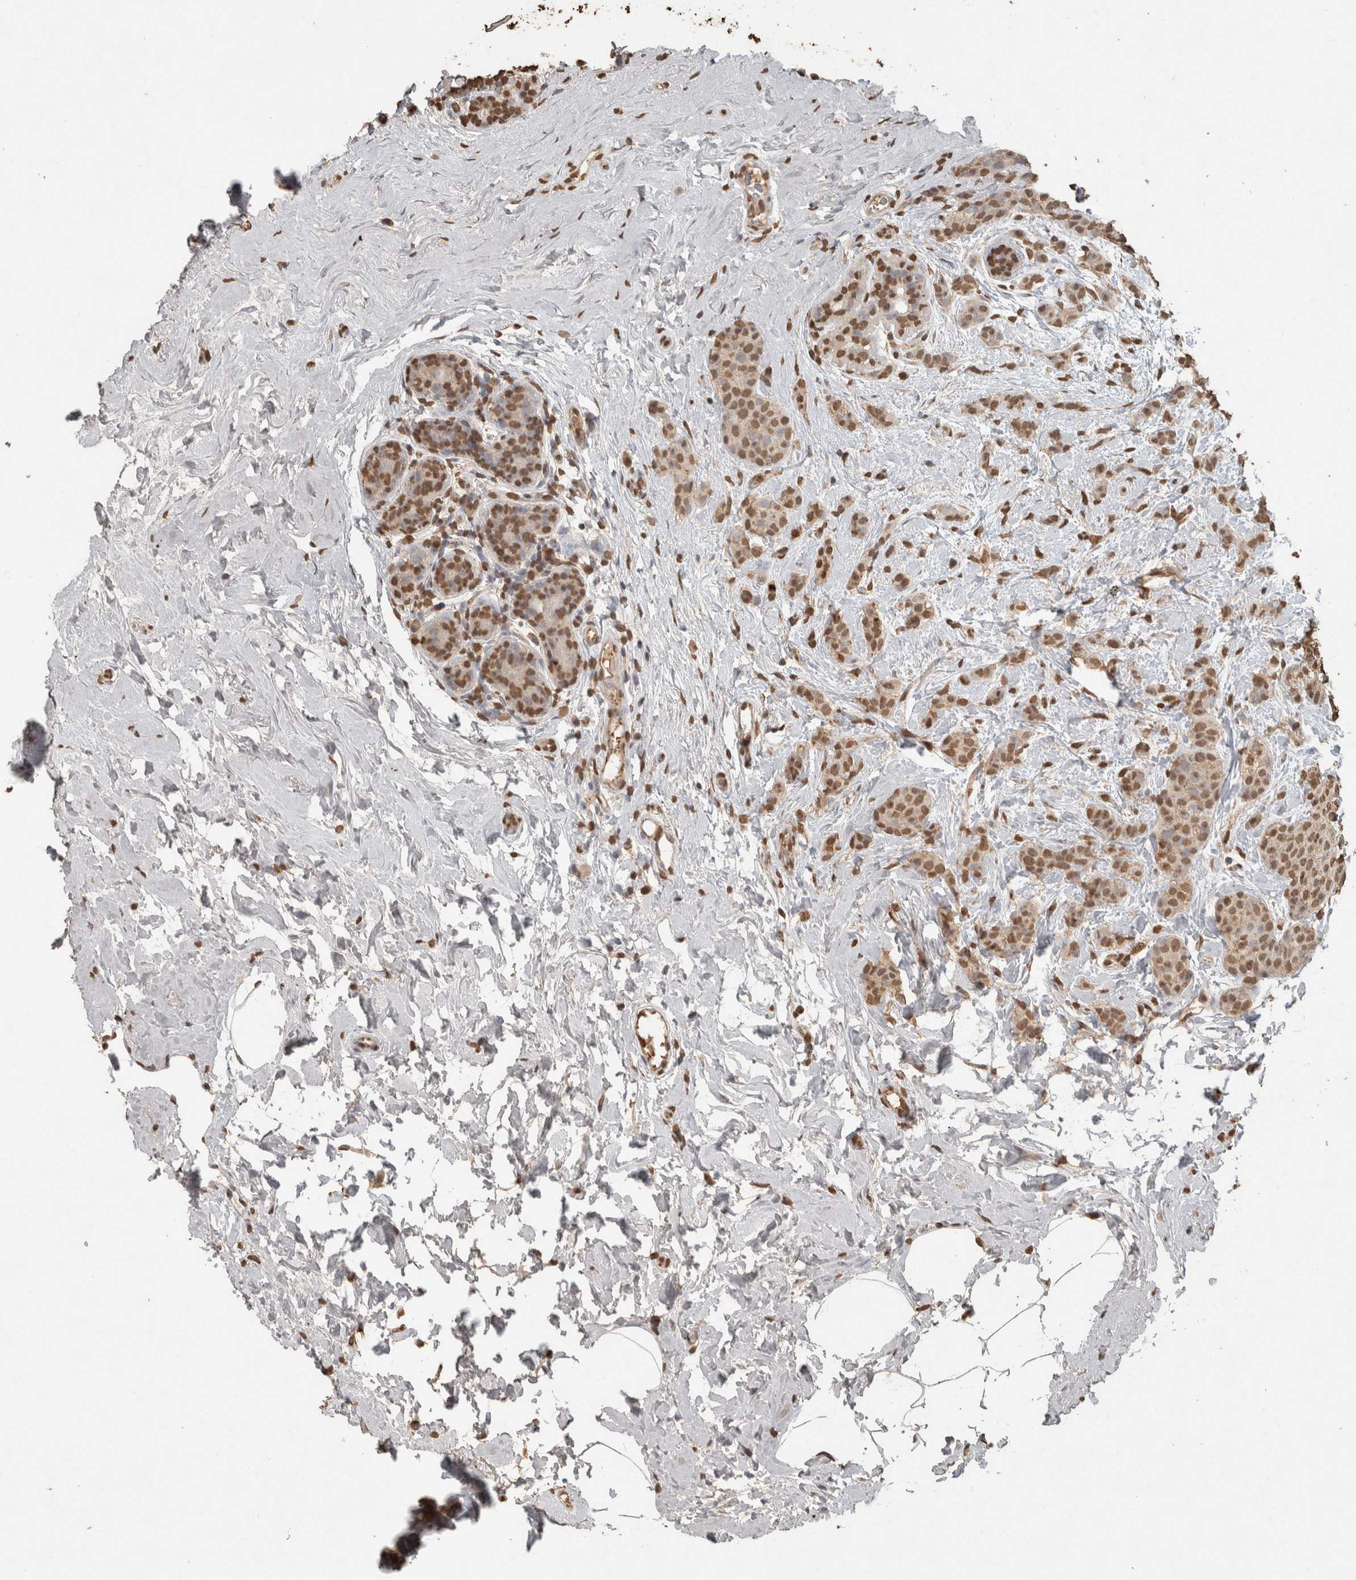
{"staining": {"intensity": "moderate", "quantity": ">75%", "location": "nuclear"}, "tissue": "breast cancer", "cell_type": "Tumor cells", "image_type": "cancer", "snomed": [{"axis": "morphology", "description": "Lobular carcinoma, in situ"}, {"axis": "morphology", "description": "Lobular carcinoma"}, {"axis": "topography", "description": "Breast"}], "caption": "A brown stain highlights moderate nuclear expression of a protein in breast cancer tumor cells. The staining is performed using DAB brown chromogen to label protein expression. The nuclei are counter-stained blue using hematoxylin.", "gene": "HAND2", "patient": {"sex": "female", "age": 41}}